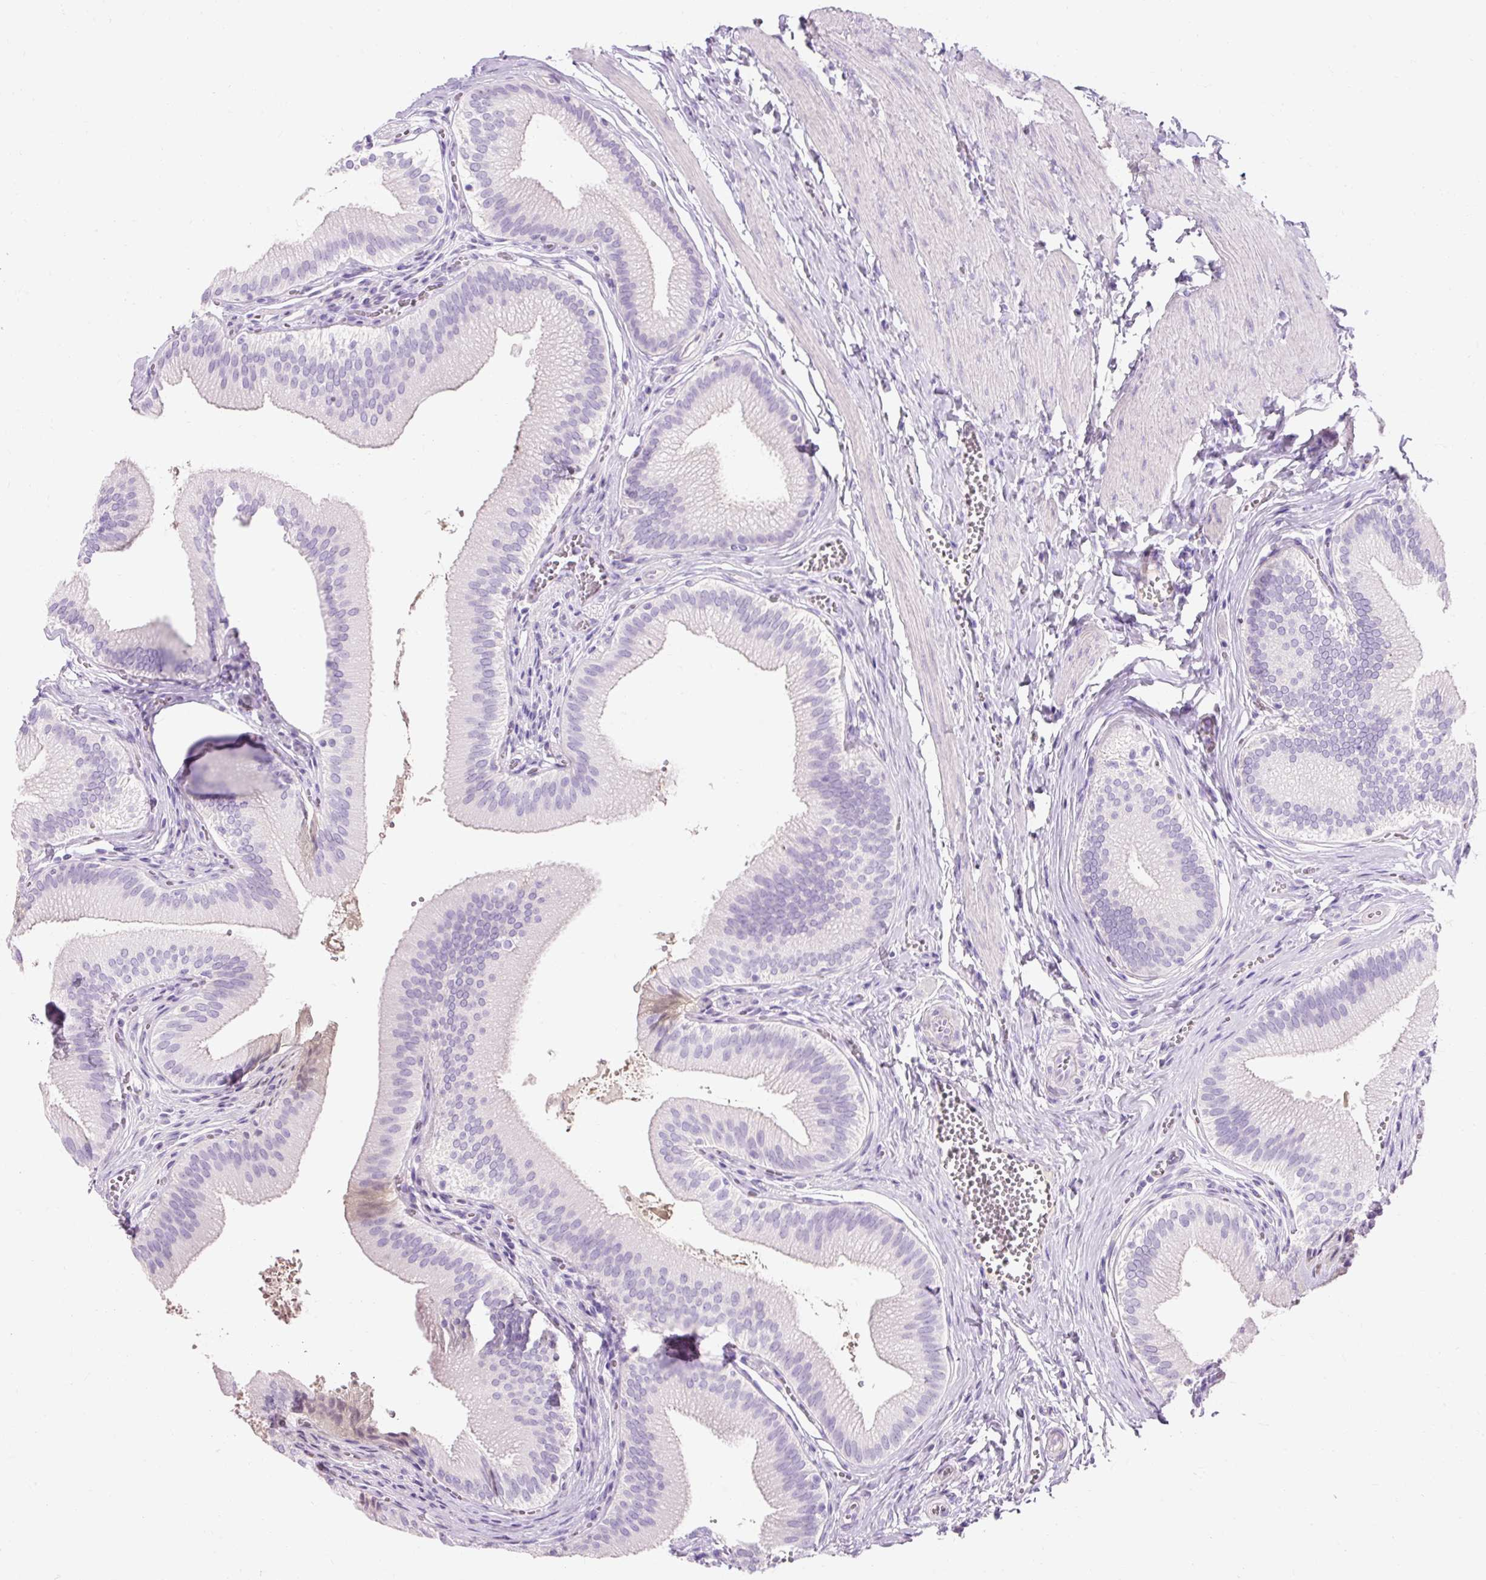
{"staining": {"intensity": "negative", "quantity": "none", "location": "none"}, "tissue": "gallbladder", "cell_type": "Glandular cells", "image_type": "normal", "snomed": [{"axis": "morphology", "description": "Normal tissue, NOS"}, {"axis": "topography", "description": "Gallbladder"}], "caption": "High magnification brightfield microscopy of unremarkable gallbladder stained with DAB (brown) and counterstained with hematoxylin (blue): glandular cells show no significant positivity. (DAB IHC, high magnification).", "gene": "TMEM213", "patient": {"sex": "male", "age": 17}}